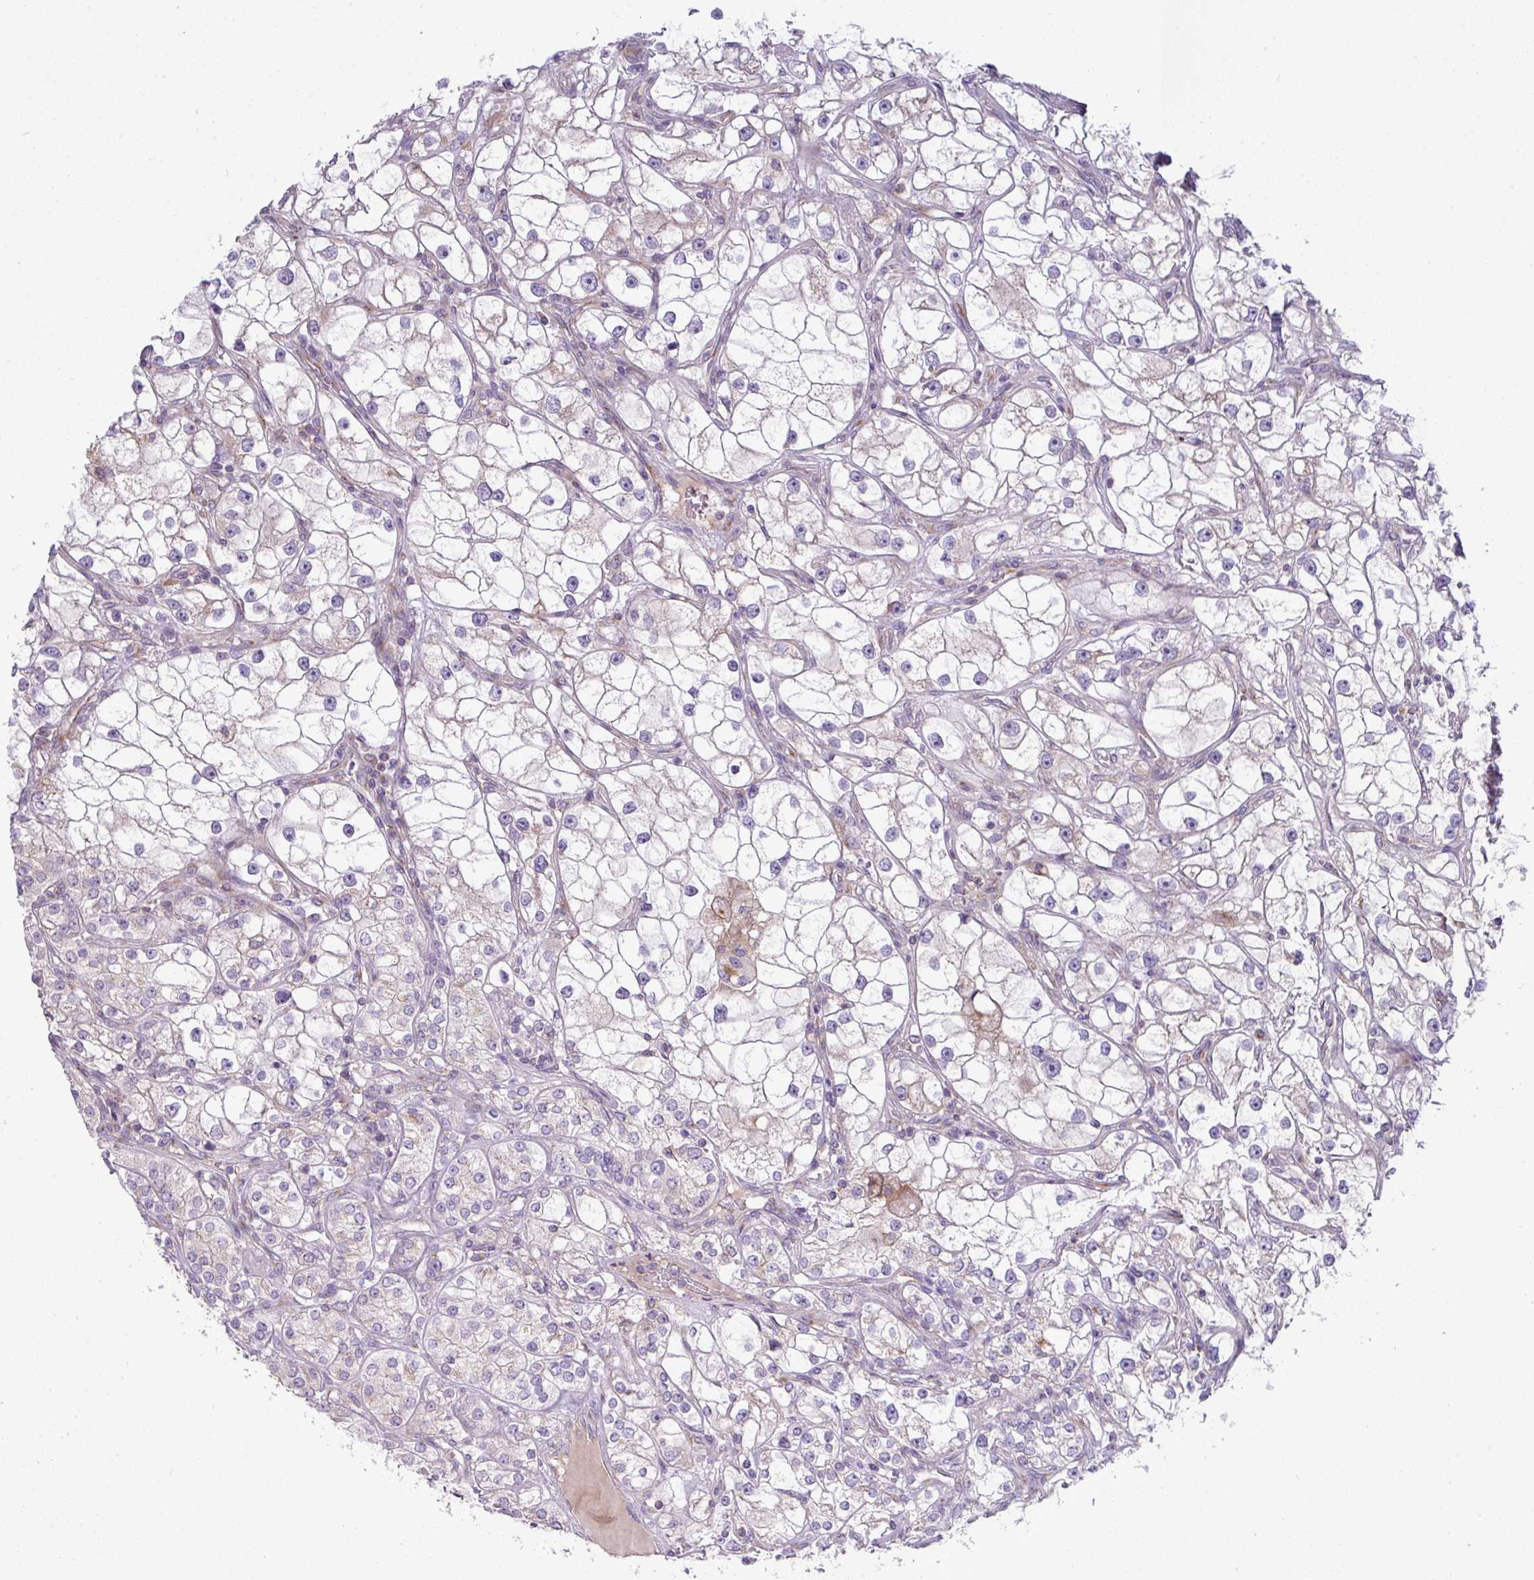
{"staining": {"intensity": "negative", "quantity": "none", "location": "none"}, "tissue": "renal cancer", "cell_type": "Tumor cells", "image_type": "cancer", "snomed": [{"axis": "morphology", "description": "Adenocarcinoma, NOS"}, {"axis": "topography", "description": "Kidney"}], "caption": "Immunohistochemistry (IHC) image of neoplastic tissue: adenocarcinoma (renal) stained with DAB (3,3'-diaminobenzidine) demonstrates no significant protein positivity in tumor cells. (Brightfield microscopy of DAB (3,3'-diaminobenzidine) immunohistochemistry at high magnification).", "gene": "VTI1A", "patient": {"sex": "male", "age": 77}}